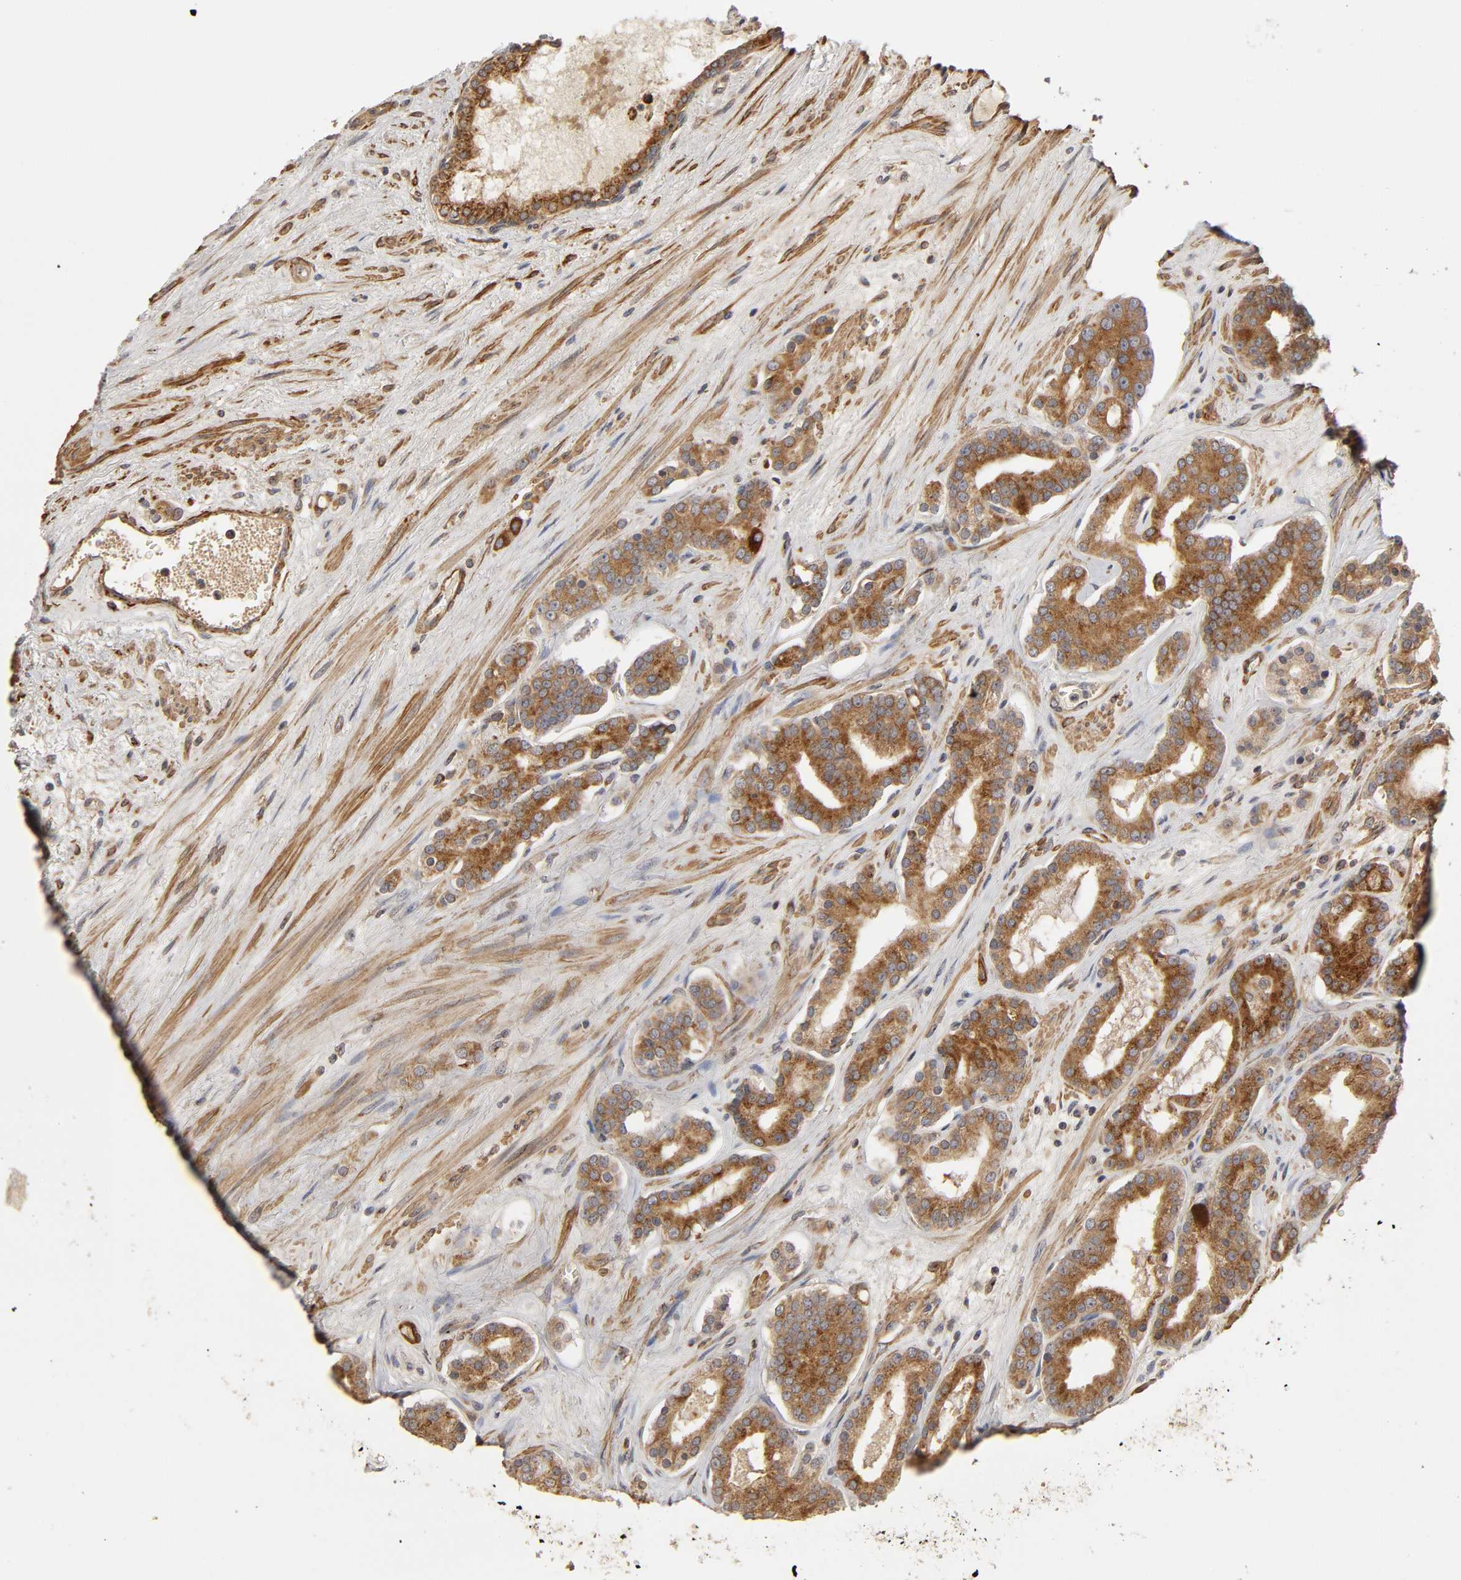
{"staining": {"intensity": "moderate", "quantity": ">75%", "location": "cytoplasmic/membranous"}, "tissue": "prostate cancer", "cell_type": "Tumor cells", "image_type": "cancer", "snomed": [{"axis": "morphology", "description": "Adenocarcinoma, Low grade"}, {"axis": "topography", "description": "Prostate"}], "caption": "IHC image of prostate adenocarcinoma (low-grade) stained for a protein (brown), which exhibits medium levels of moderate cytoplasmic/membranous positivity in approximately >75% of tumor cells.", "gene": "GNPTG", "patient": {"sex": "male", "age": 63}}